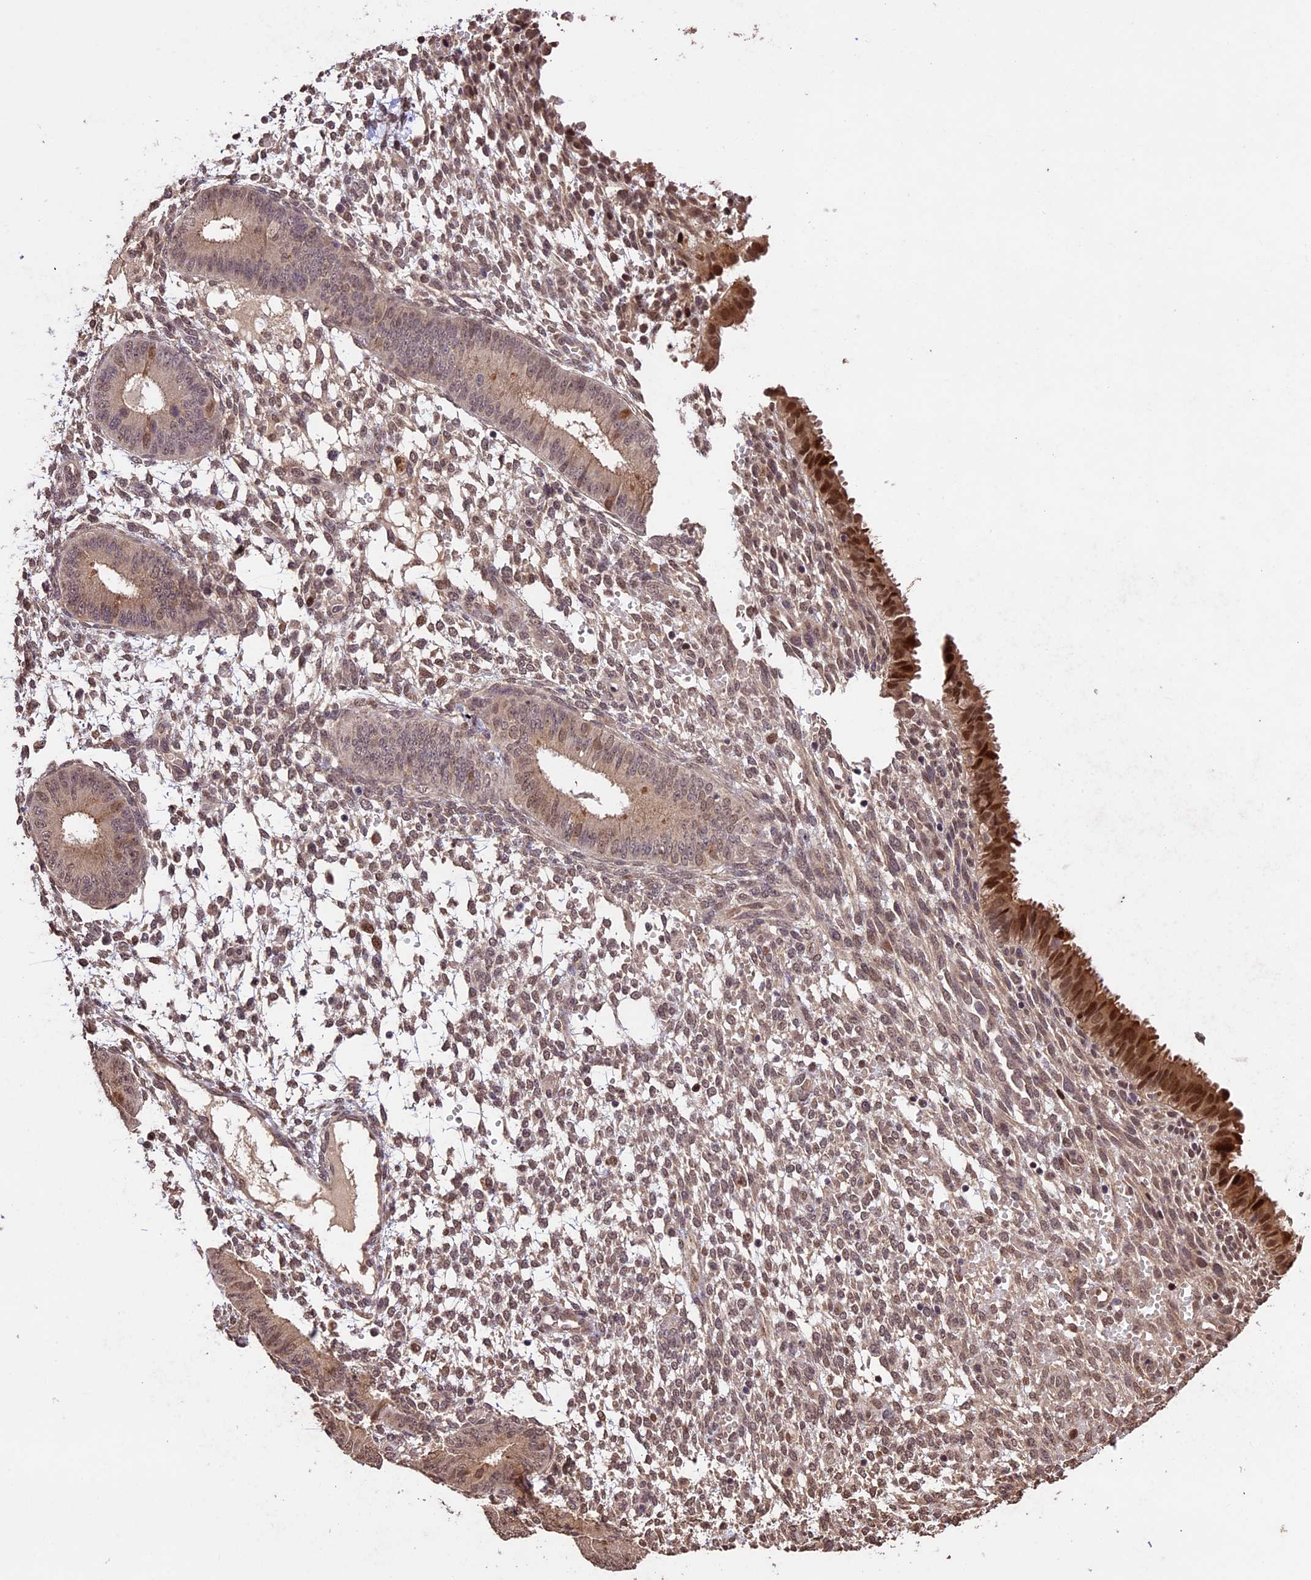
{"staining": {"intensity": "moderate", "quantity": "25%-75%", "location": "nuclear"}, "tissue": "endometrium", "cell_type": "Cells in endometrial stroma", "image_type": "normal", "snomed": [{"axis": "morphology", "description": "Normal tissue, NOS"}, {"axis": "topography", "description": "Endometrium"}], "caption": "Unremarkable endometrium shows moderate nuclear positivity in about 25%-75% of cells in endometrial stroma, visualized by immunohistochemistry. The staining was performed using DAB (3,3'-diaminobenzidine) to visualize the protein expression in brown, while the nuclei were stained in blue with hematoxylin (Magnification: 20x).", "gene": "CDKN2AIP", "patient": {"sex": "female", "age": 49}}